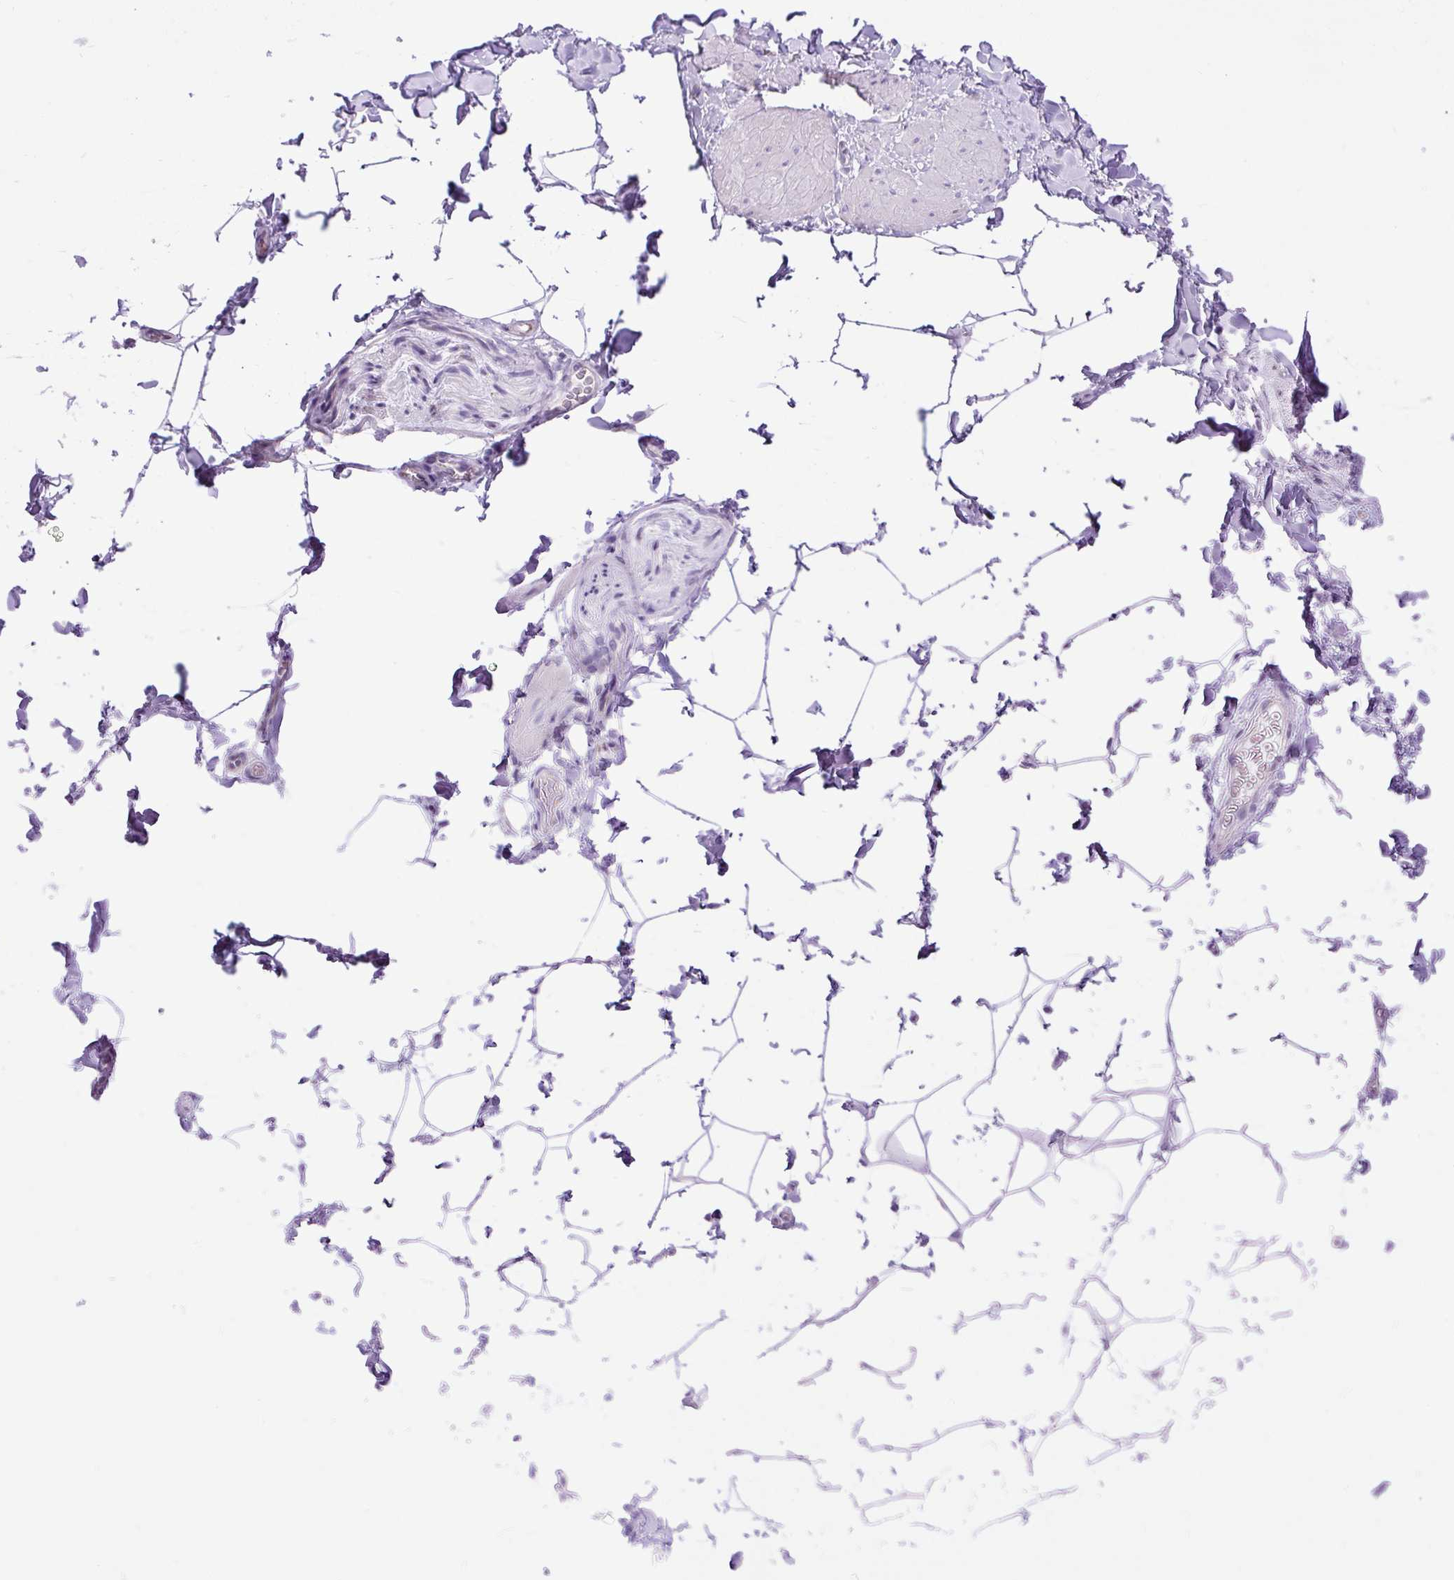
{"staining": {"intensity": "negative", "quantity": "none", "location": "none"}, "tissue": "adipose tissue", "cell_type": "Adipocytes", "image_type": "normal", "snomed": [{"axis": "morphology", "description": "Normal tissue, NOS"}, {"axis": "topography", "description": "Vascular tissue"}, {"axis": "topography", "description": "Peripheral nerve tissue"}], "caption": "Protein analysis of unremarkable adipose tissue exhibits no significant staining in adipocytes.", "gene": "SYBU", "patient": {"sex": "male", "age": 41}}